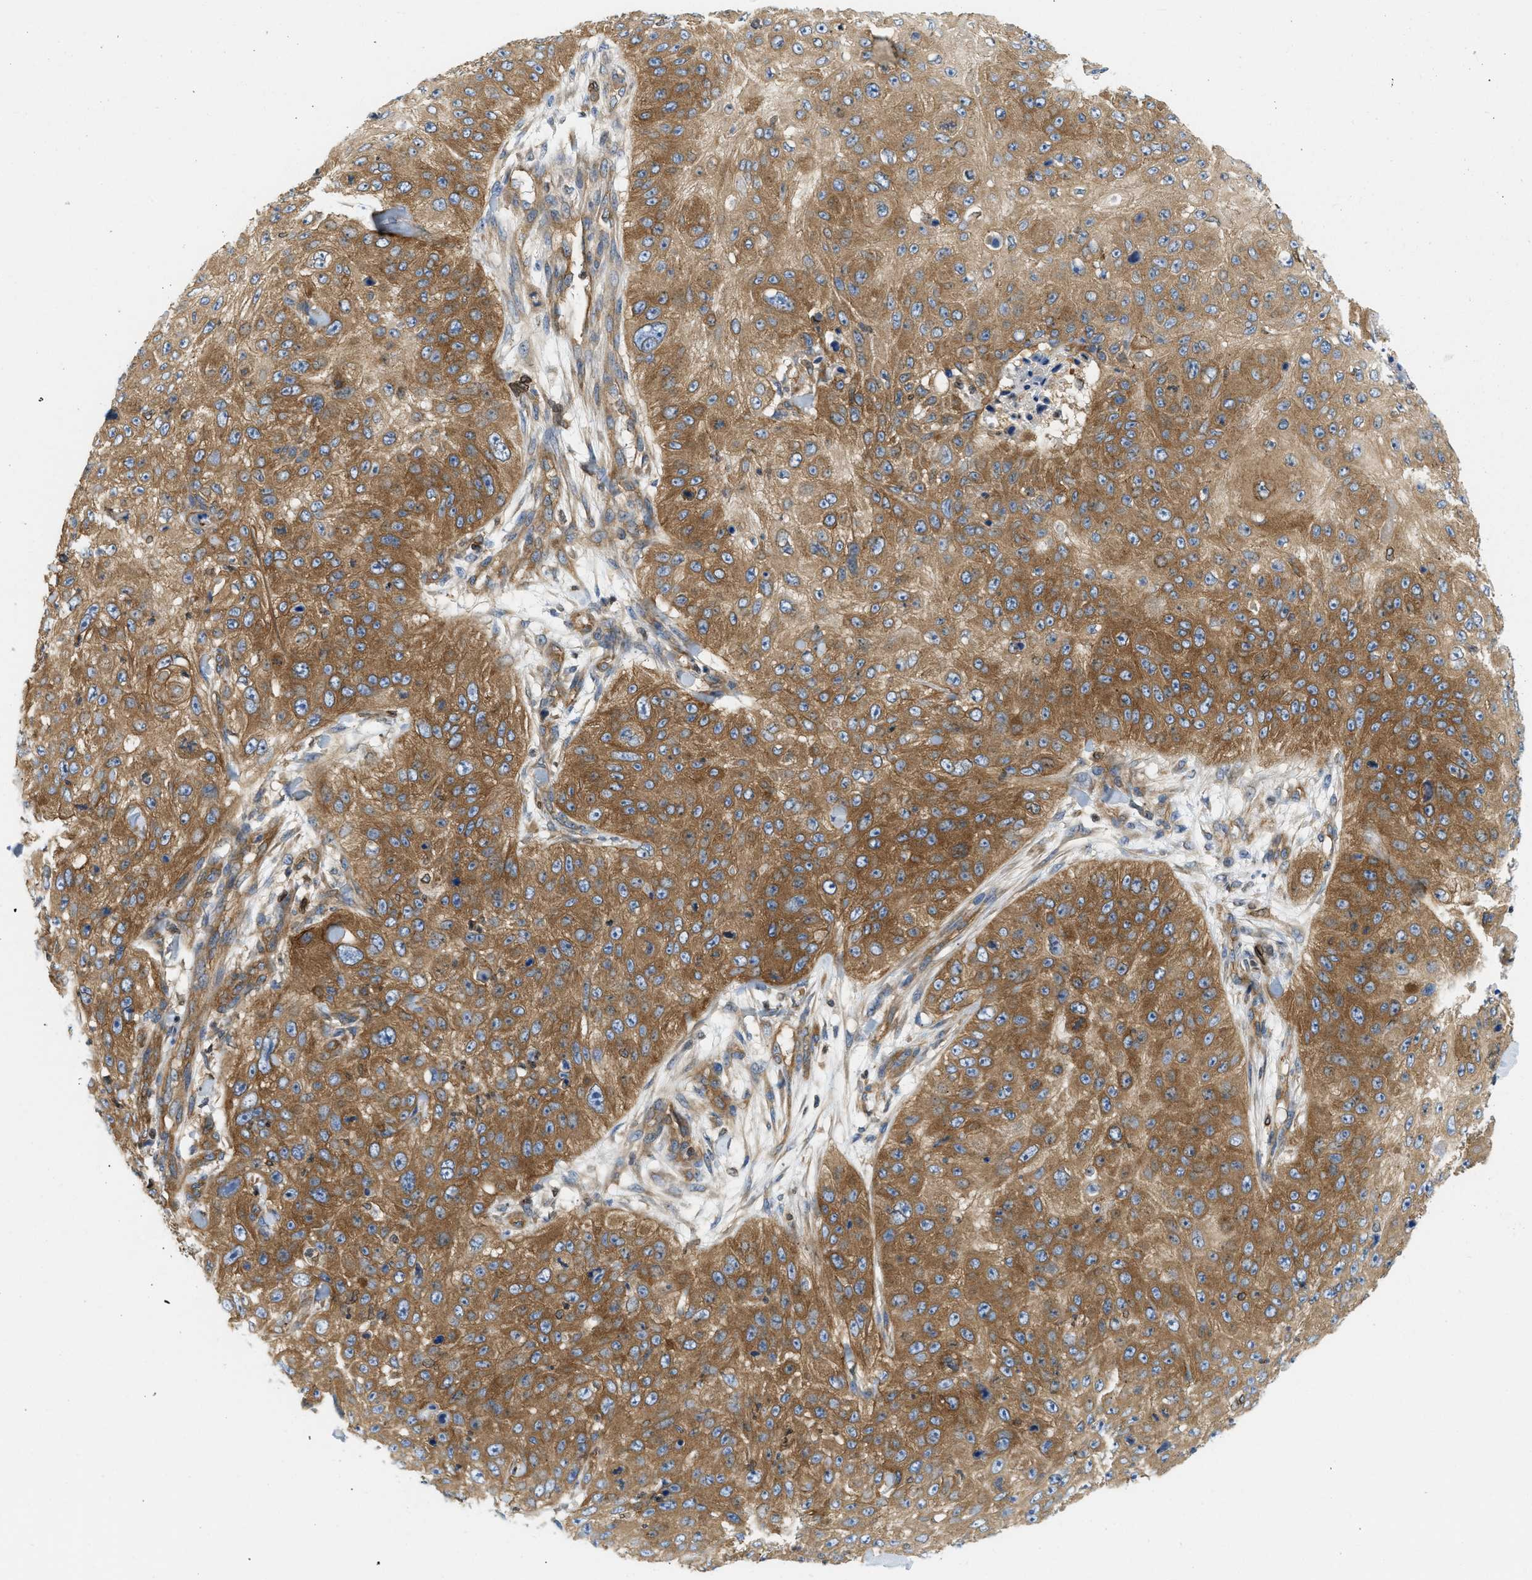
{"staining": {"intensity": "strong", "quantity": ">75%", "location": "cytoplasmic/membranous"}, "tissue": "skin cancer", "cell_type": "Tumor cells", "image_type": "cancer", "snomed": [{"axis": "morphology", "description": "Squamous cell carcinoma, NOS"}, {"axis": "topography", "description": "Skin"}], "caption": "Brown immunohistochemical staining in skin cancer (squamous cell carcinoma) shows strong cytoplasmic/membranous positivity in approximately >75% of tumor cells.", "gene": "STRN", "patient": {"sex": "female", "age": 80}}